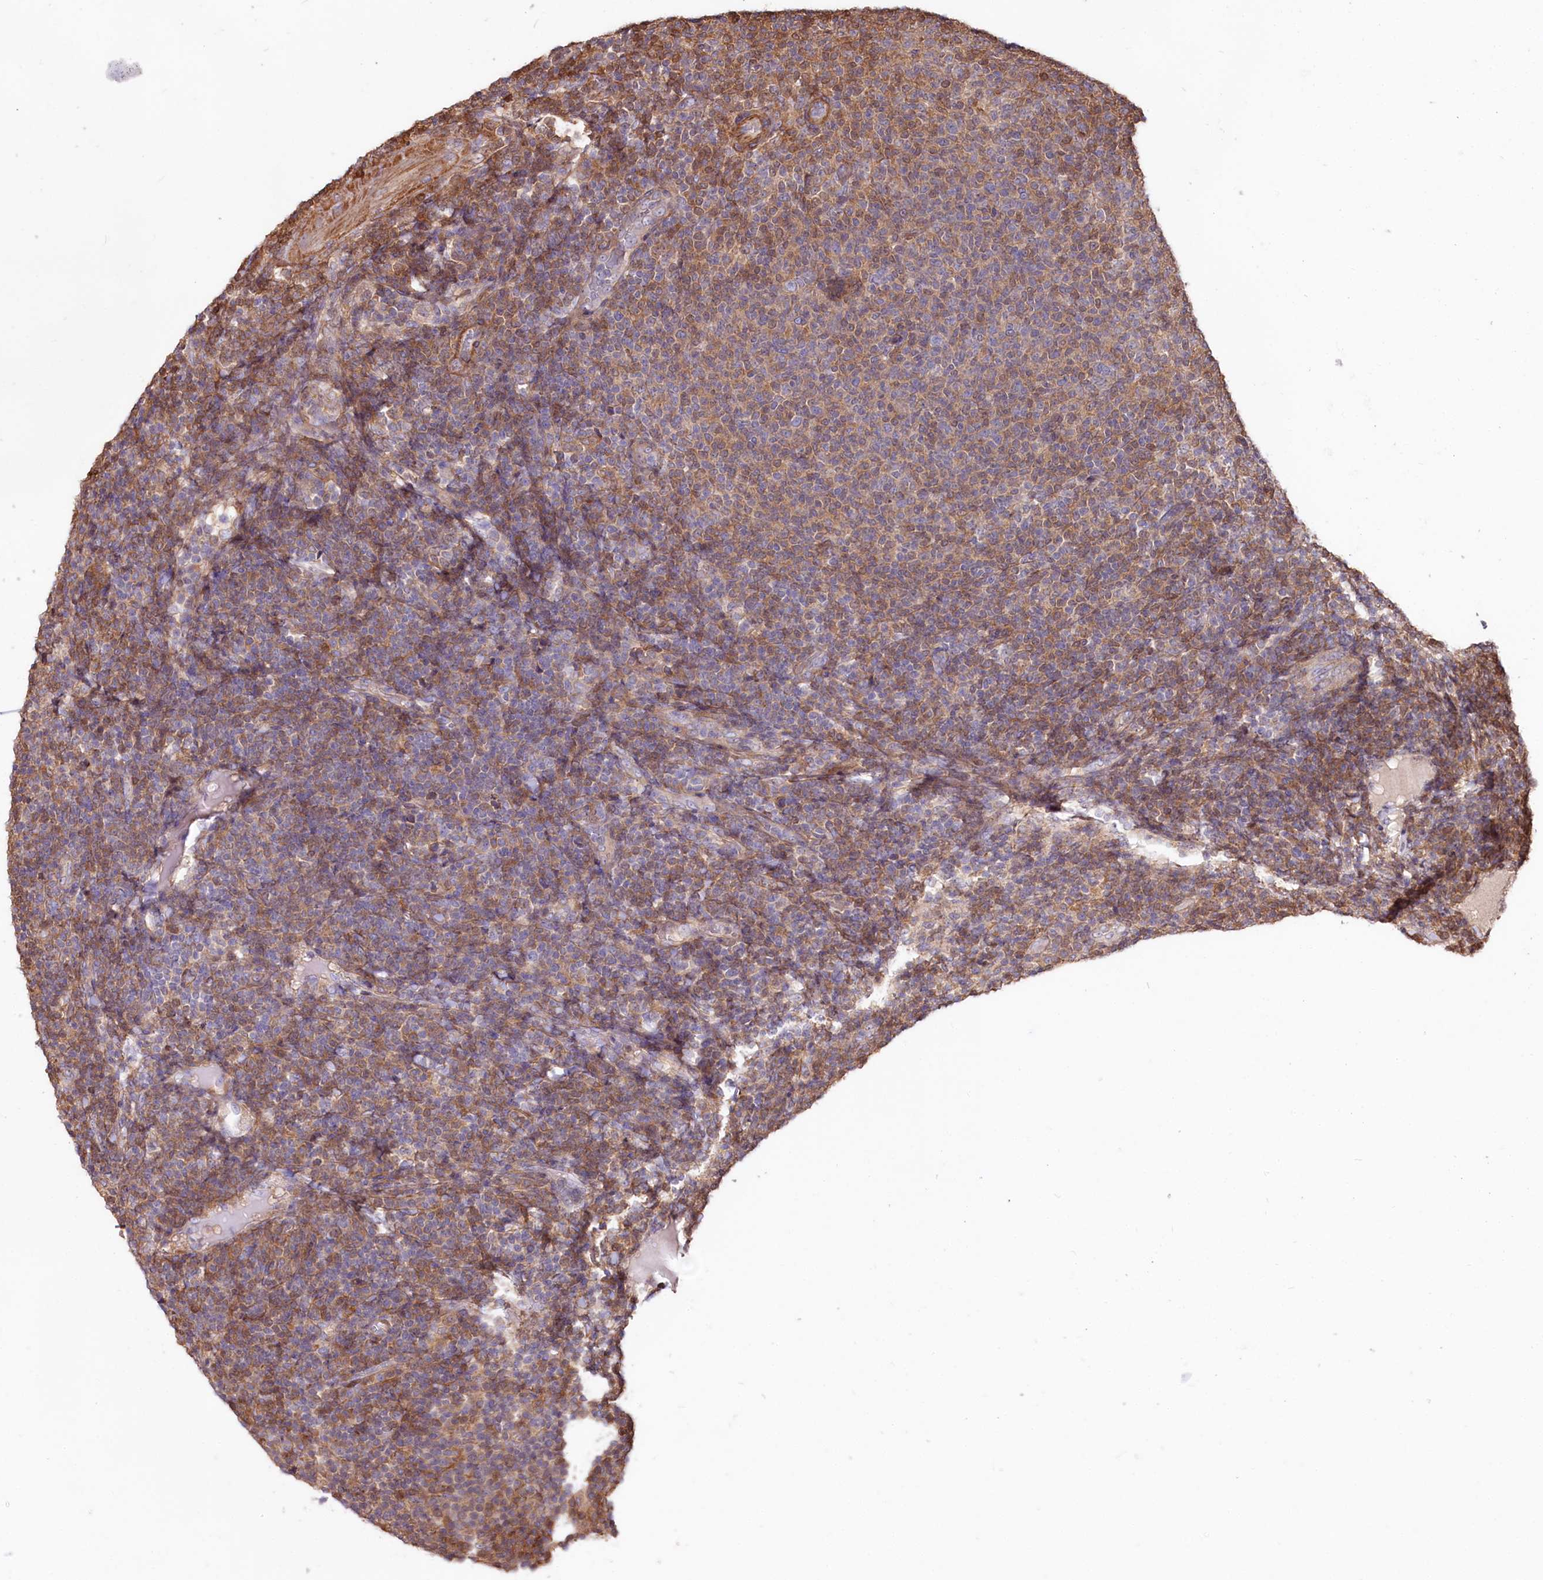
{"staining": {"intensity": "moderate", "quantity": "25%-75%", "location": "cytoplasmic/membranous"}, "tissue": "lymphoma", "cell_type": "Tumor cells", "image_type": "cancer", "snomed": [{"axis": "morphology", "description": "Malignant lymphoma, non-Hodgkin's type, Low grade"}, {"axis": "topography", "description": "Lymph node"}], "caption": "Human lymphoma stained with a brown dye demonstrates moderate cytoplasmic/membranous positive expression in approximately 25%-75% of tumor cells.", "gene": "FCHSD2", "patient": {"sex": "male", "age": 66}}